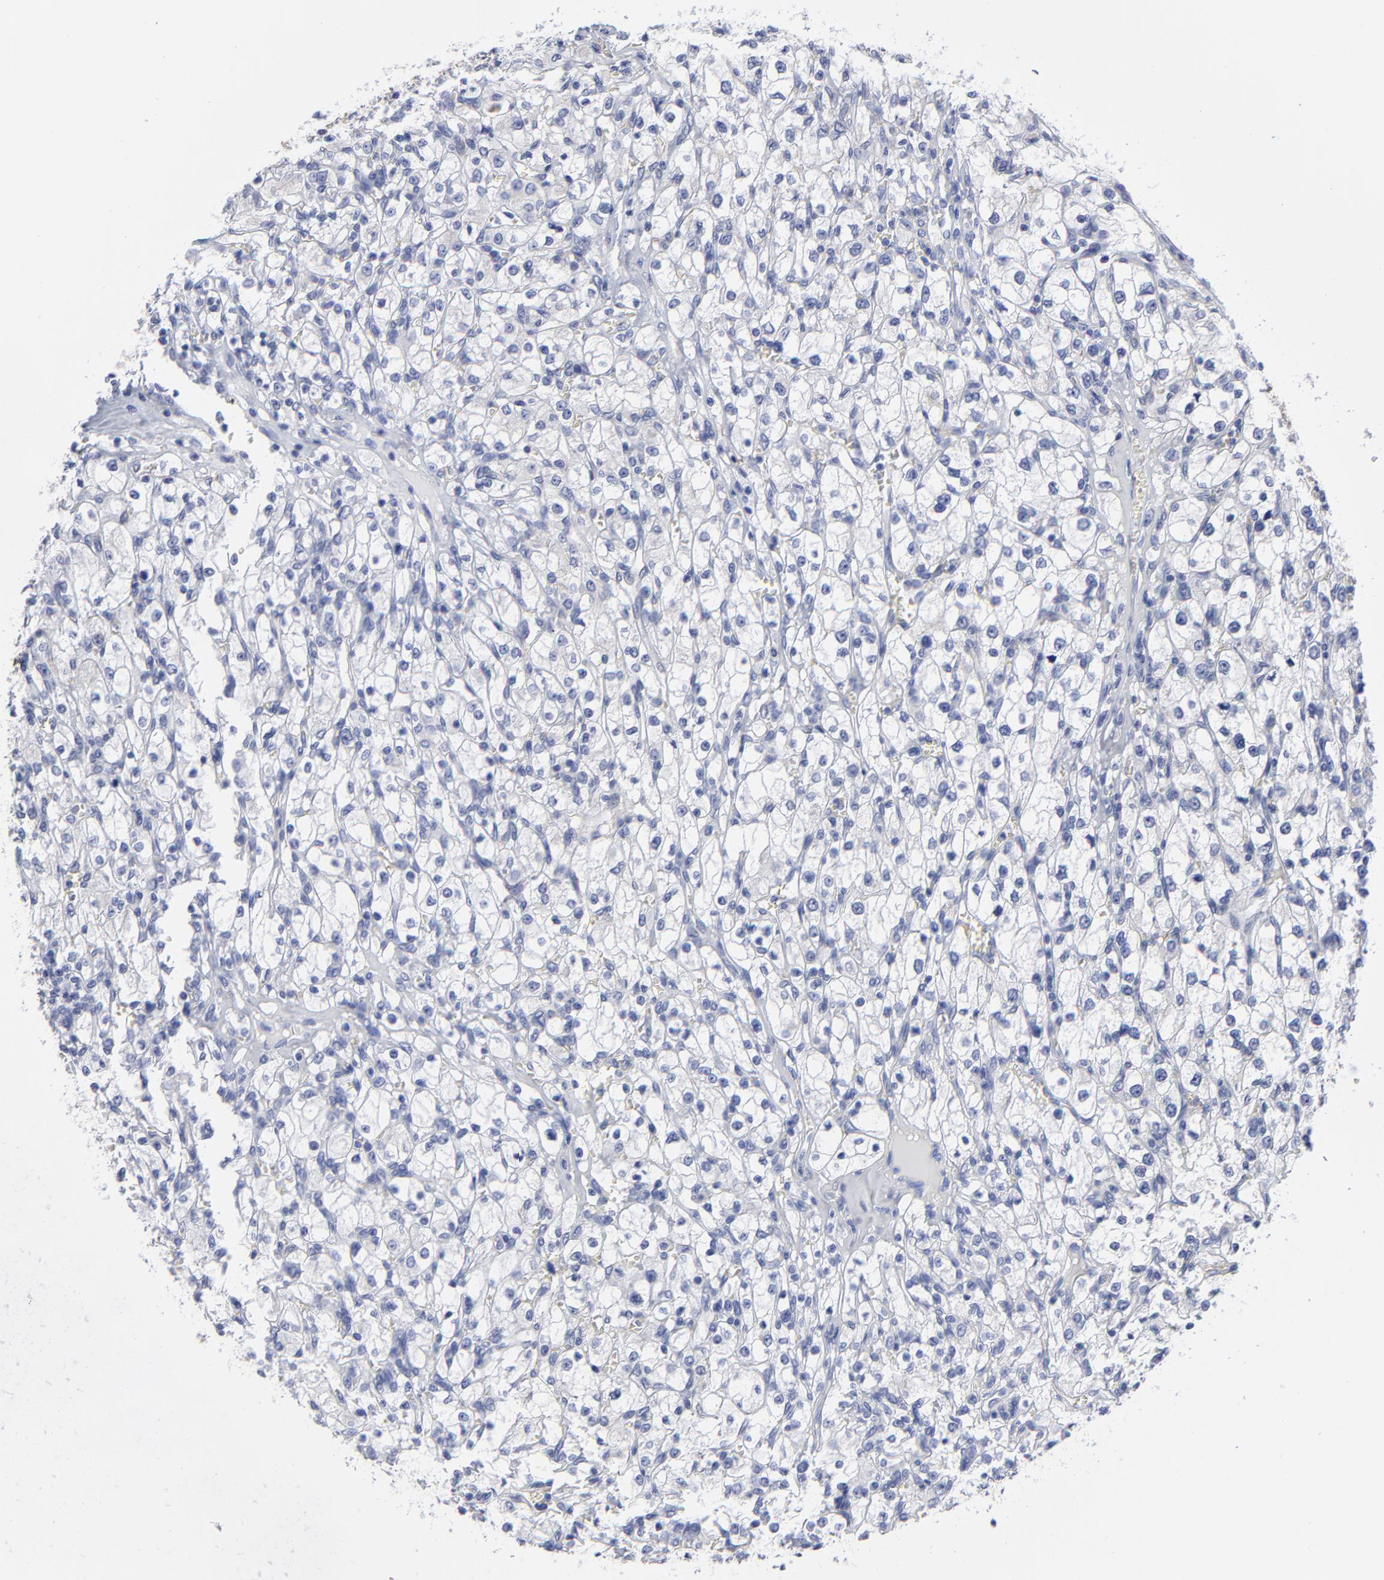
{"staining": {"intensity": "negative", "quantity": "none", "location": "none"}, "tissue": "renal cancer", "cell_type": "Tumor cells", "image_type": "cancer", "snomed": [{"axis": "morphology", "description": "Adenocarcinoma, NOS"}, {"axis": "topography", "description": "Kidney"}], "caption": "There is no significant expression in tumor cells of renal adenocarcinoma. (DAB (3,3'-diaminobenzidine) immunohistochemistry (IHC) visualized using brightfield microscopy, high magnification).", "gene": "CNTN3", "patient": {"sex": "female", "age": 62}}